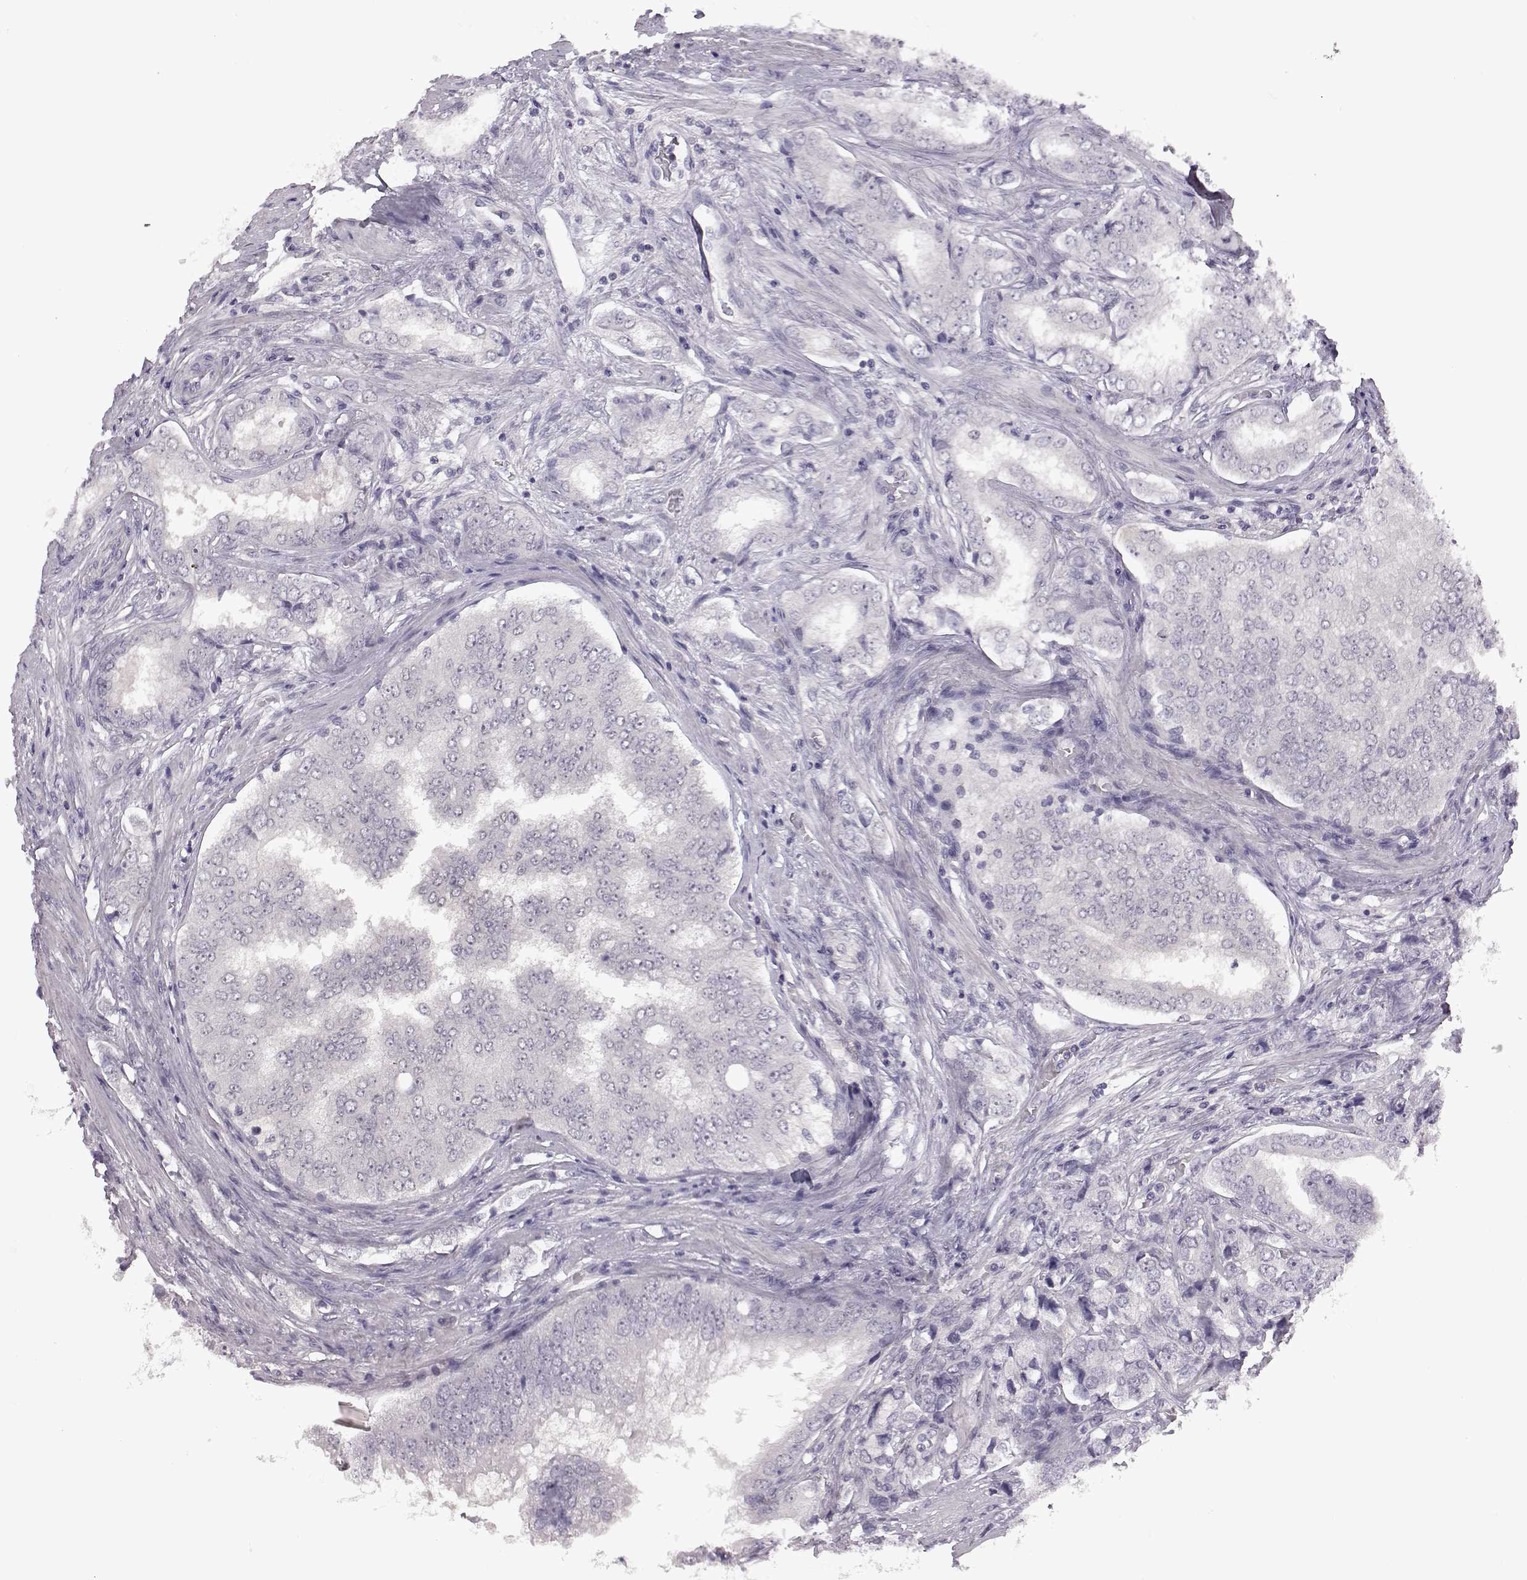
{"staining": {"intensity": "negative", "quantity": "none", "location": "none"}, "tissue": "prostate cancer", "cell_type": "Tumor cells", "image_type": "cancer", "snomed": [{"axis": "morphology", "description": "Adenocarcinoma, NOS"}, {"axis": "topography", "description": "Prostate"}], "caption": "This is an IHC histopathology image of prostate cancer. There is no expression in tumor cells.", "gene": "C10orf62", "patient": {"sex": "male", "age": 65}}